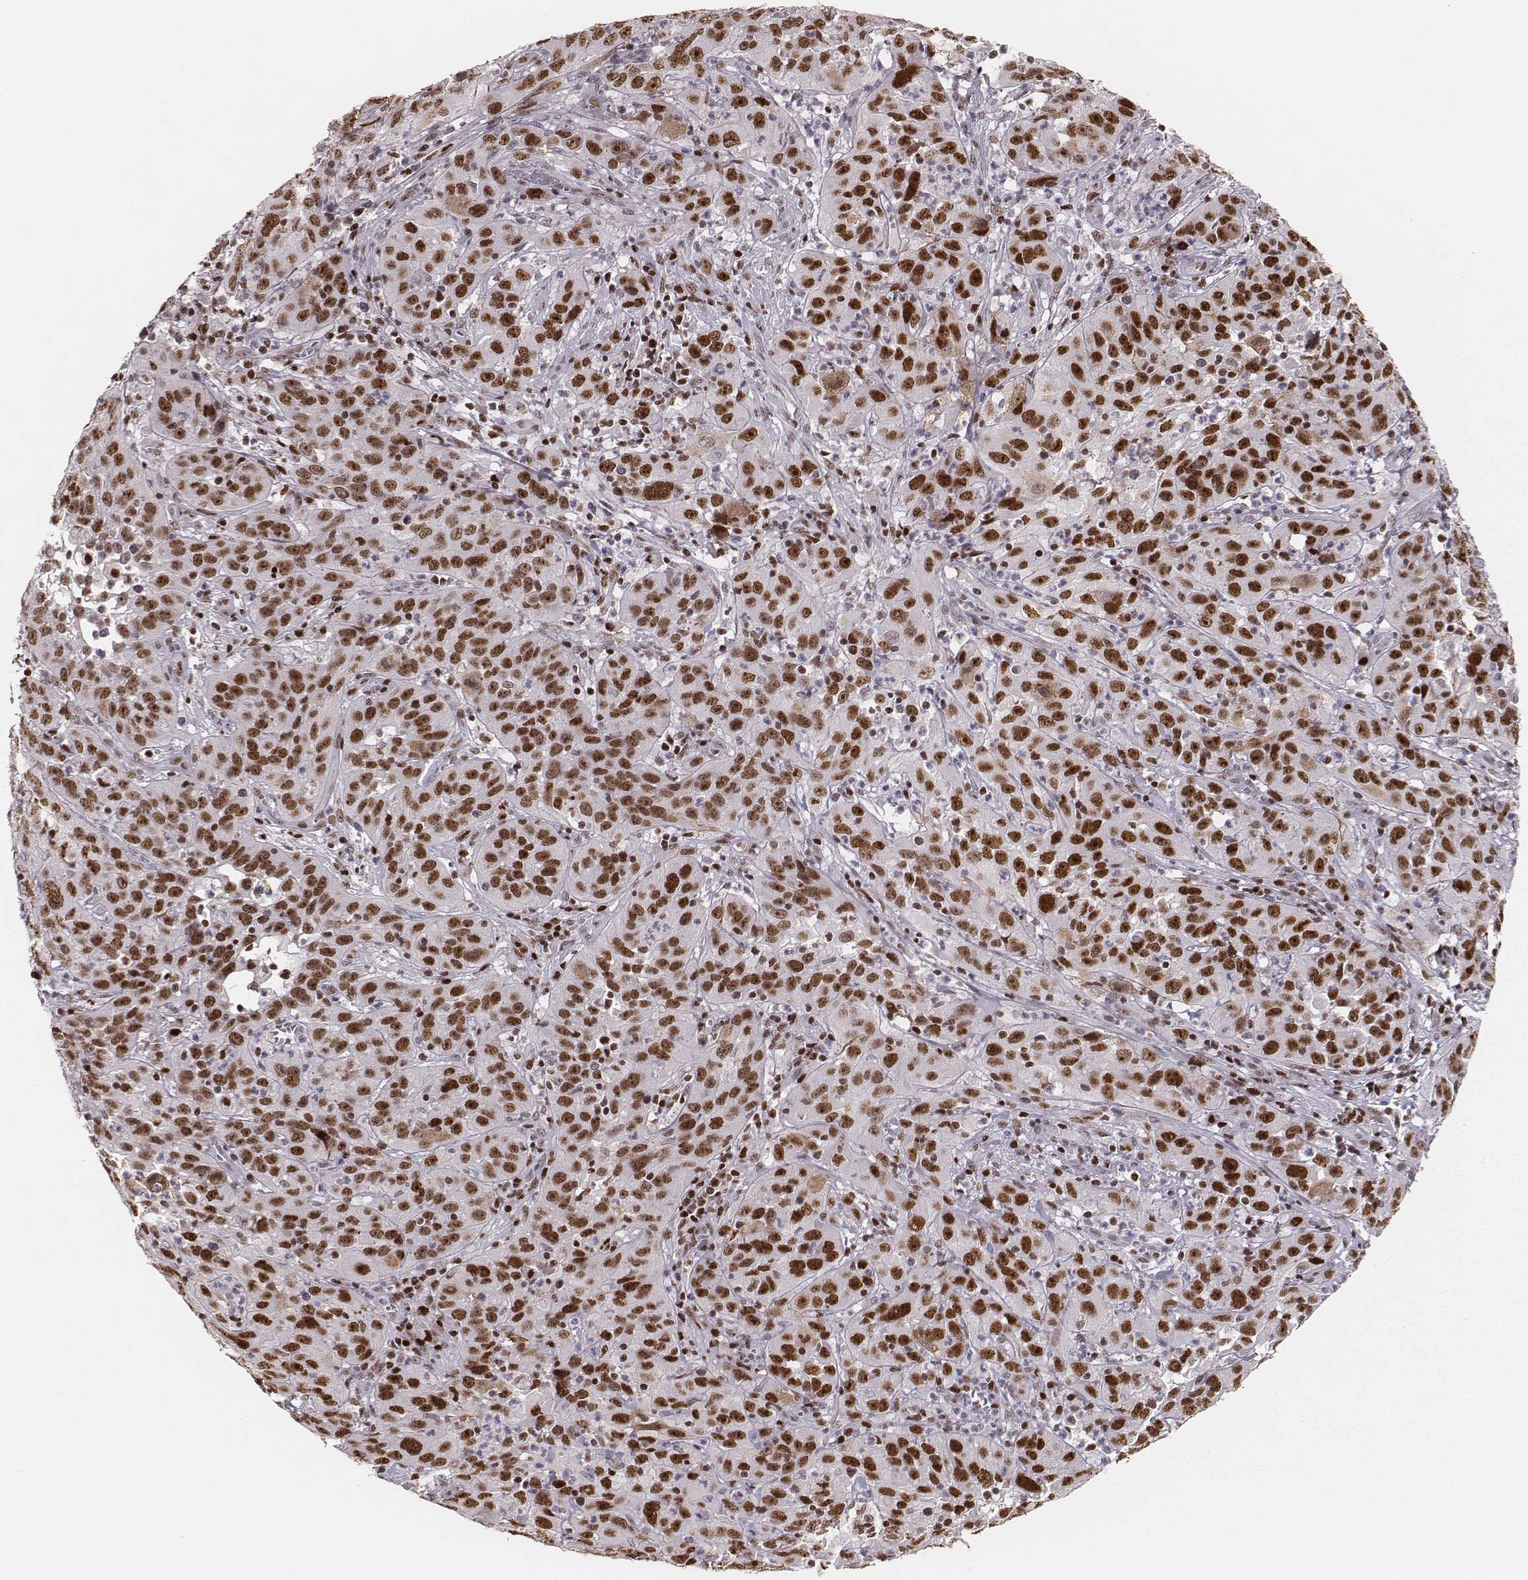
{"staining": {"intensity": "moderate", "quantity": ">75%", "location": "nuclear"}, "tissue": "cervical cancer", "cell_type": "Tumor cells", "image_type": "cancer", "snomed": [{"axis": "morphology", "description": "Squamous cell carcinoma, NOS"}, {"axis": "topography", "description": "Cervix"}], "caption": "Cervical squamous cell carcinoma stained with a brown dye shows moderate nuclear positive staining in approximately >75% of tumor cells.", "gene": "PARP1", "patient": {"sex": "female", "age": 32}}